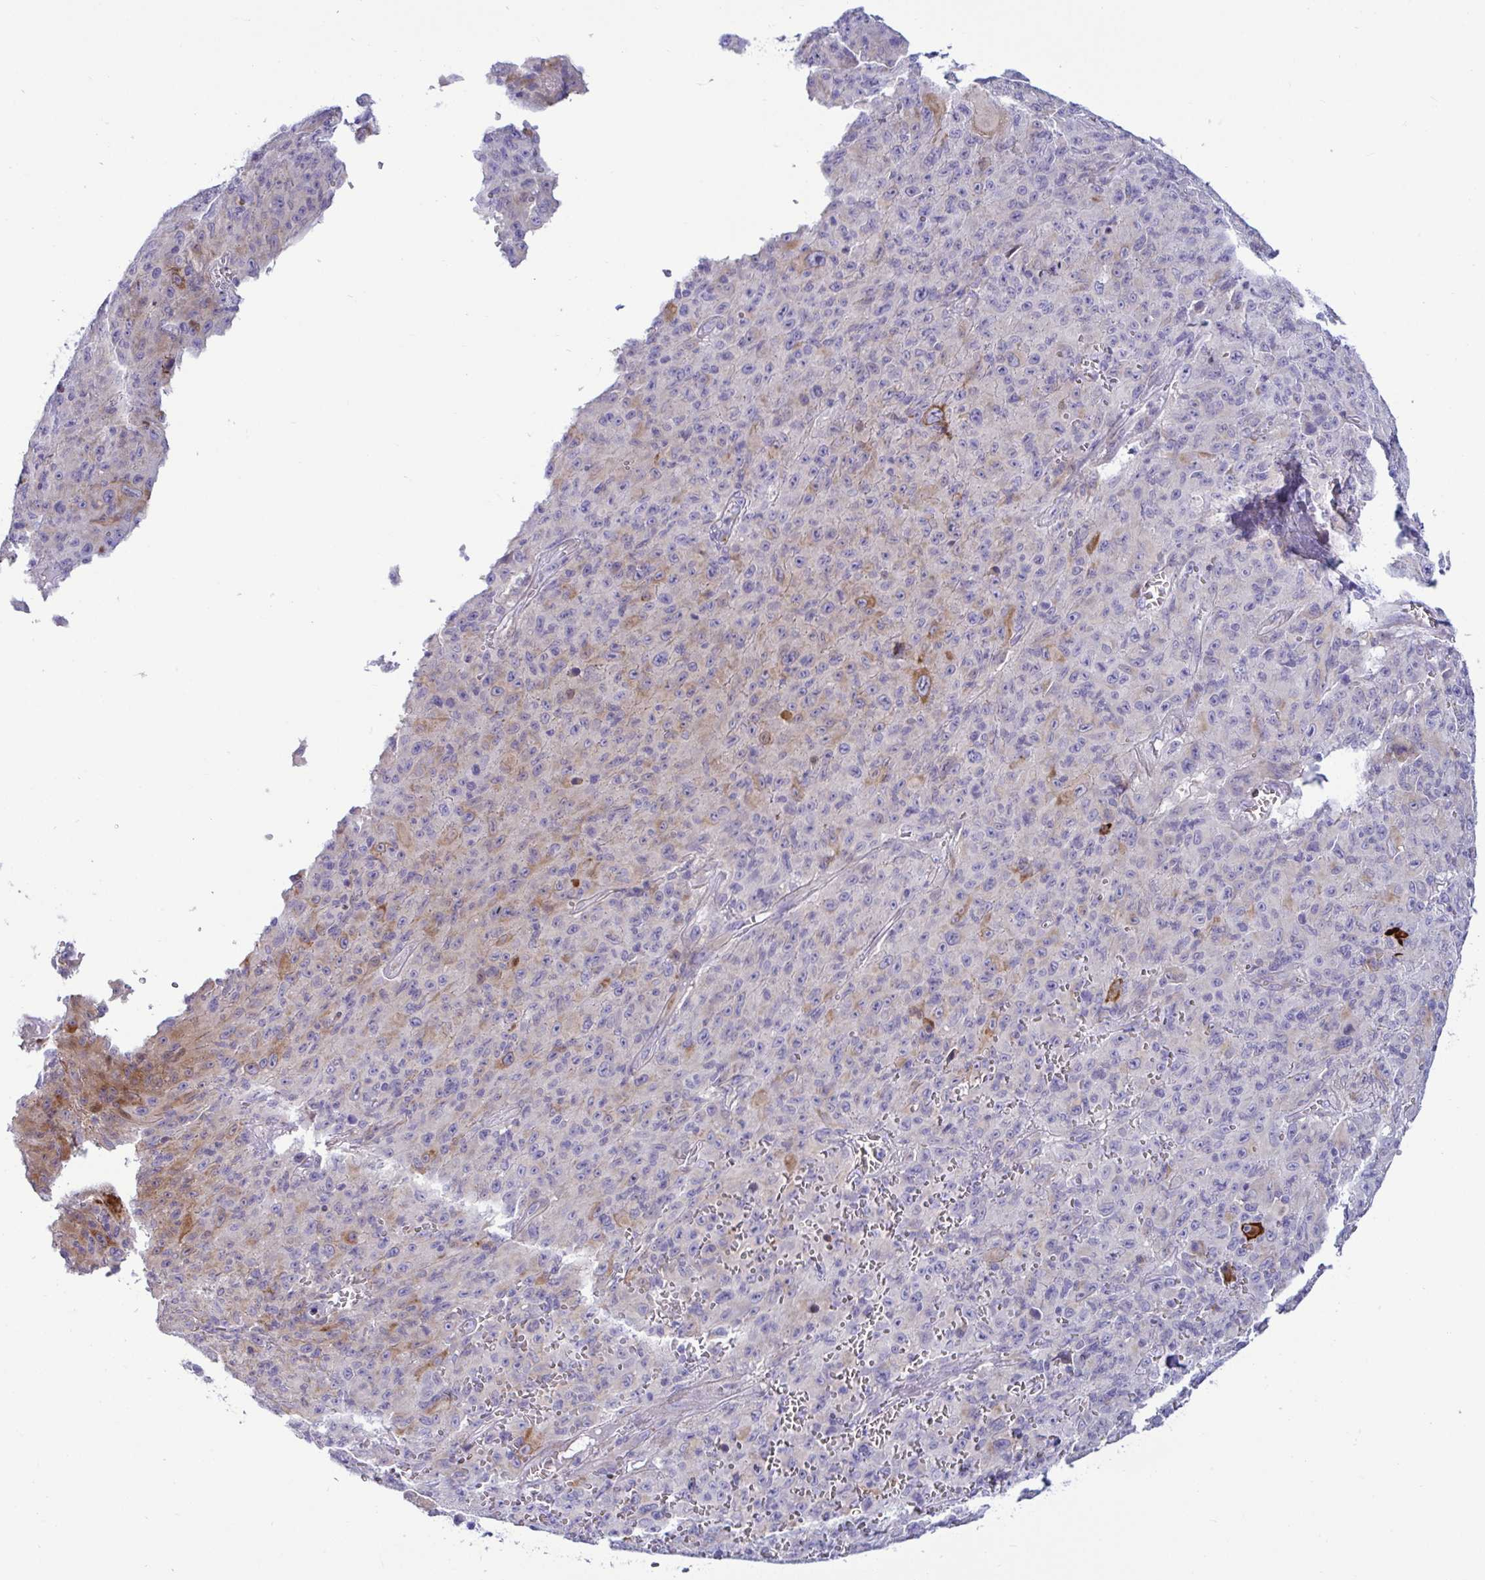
{"staining": {"intensity": "moderate", "quantity": "<25%", "location": "cytoplasmic/membranous"}, "tissue": "melanoma", "cell_type": "Tumor cells", "image_type": "cancer", "snomed": [{"axis": "morphology", "description": "Malignant melanoma, NOS"}, {"axis": "topography", "description": "Skin"}], "caption": "Malignant melanoma stained for a protein exhibits moderate cytoplasmic/membranous positivity in tumor cells. The staining is performed using DAB (3,3'-diaminobenzidine) brown chromogen to label protein expression. The nuclei are counter-stained blue using hematoxylin.", "gene": "TFPI2", "patient": {"sex": "male", "age": 46}}